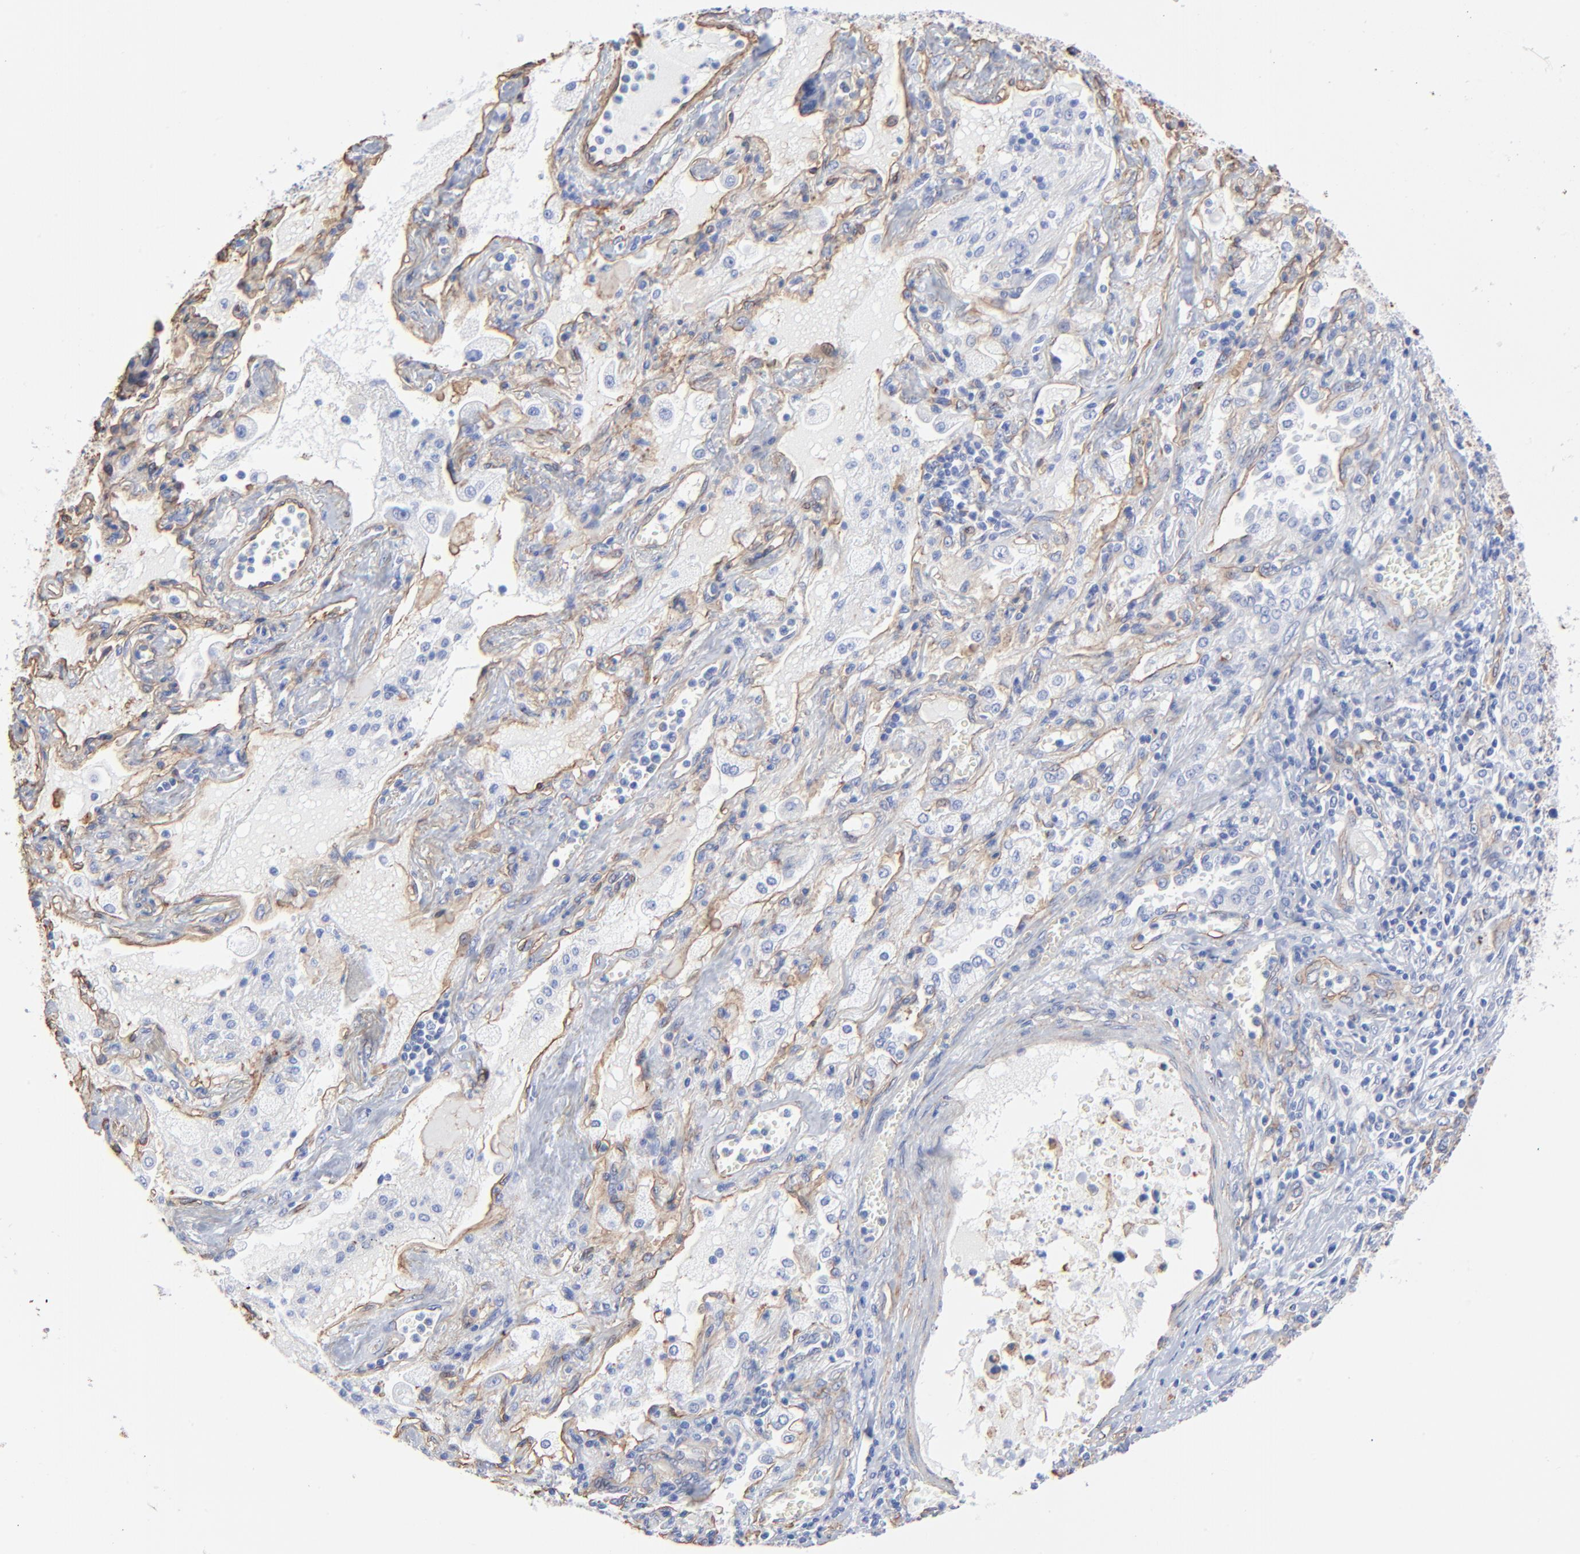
{"staining": {"intensity": "weak", "quantity": "<25%", "location": "cytoplasmic/membranous"}, "tissue": "lung cancer", "cell_type": "Tumor cells", "image_type": "cancer", "snomed": [{"axis": "morphology", "description": "Squamous cell carcinoma, NOS"}, {"axis": "topography", "description": "Lung"}], "caption": "The IHC photomicrograph has no significant staining in tumor cells of squamous cell carcinoma (lung) tissue.", "gene": "CAV1", "patient": {"sex": "female", "age": 76}}